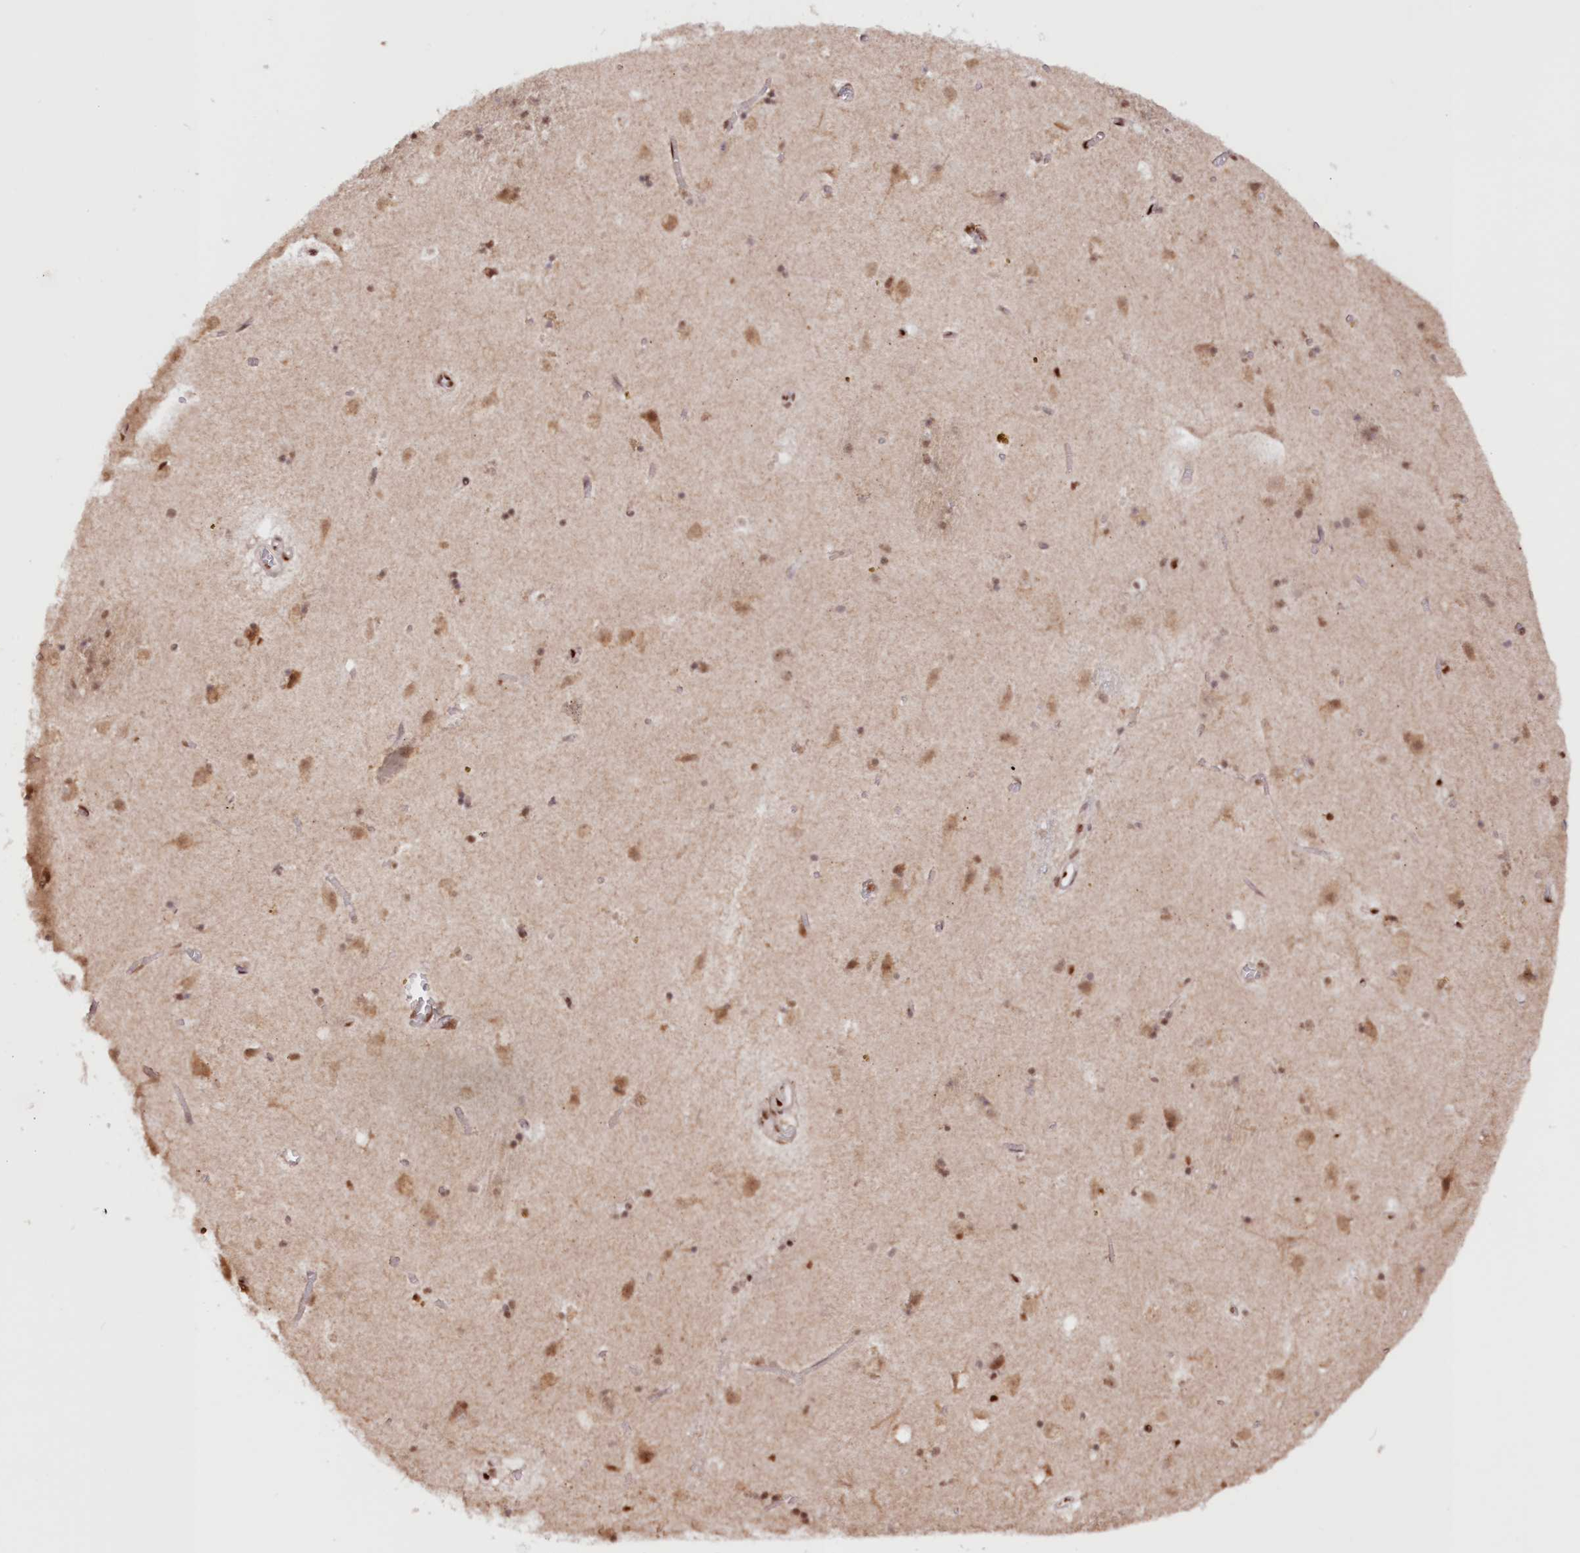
{"staining": {"intensity": "moderate", "quantity": "<25%", "location": "nuclear"}, "tissue": "caudate", "cell_type": "Glial cells", "image_type": "normal", "snomed": [{"axis": "morphology", "description": "Normal tissue, NOS"}, {"axis": "topography", "description": "Lateral ventricle wall"}], "caption": "A high-resolution image shows immunohistochemistry (IHC) staining of benign caudate, which shows moderate nuclear positivity in approximately <25% of glial cells.", "gene": "POLR2B", "patient": {"sex": "male", "age": 70}}